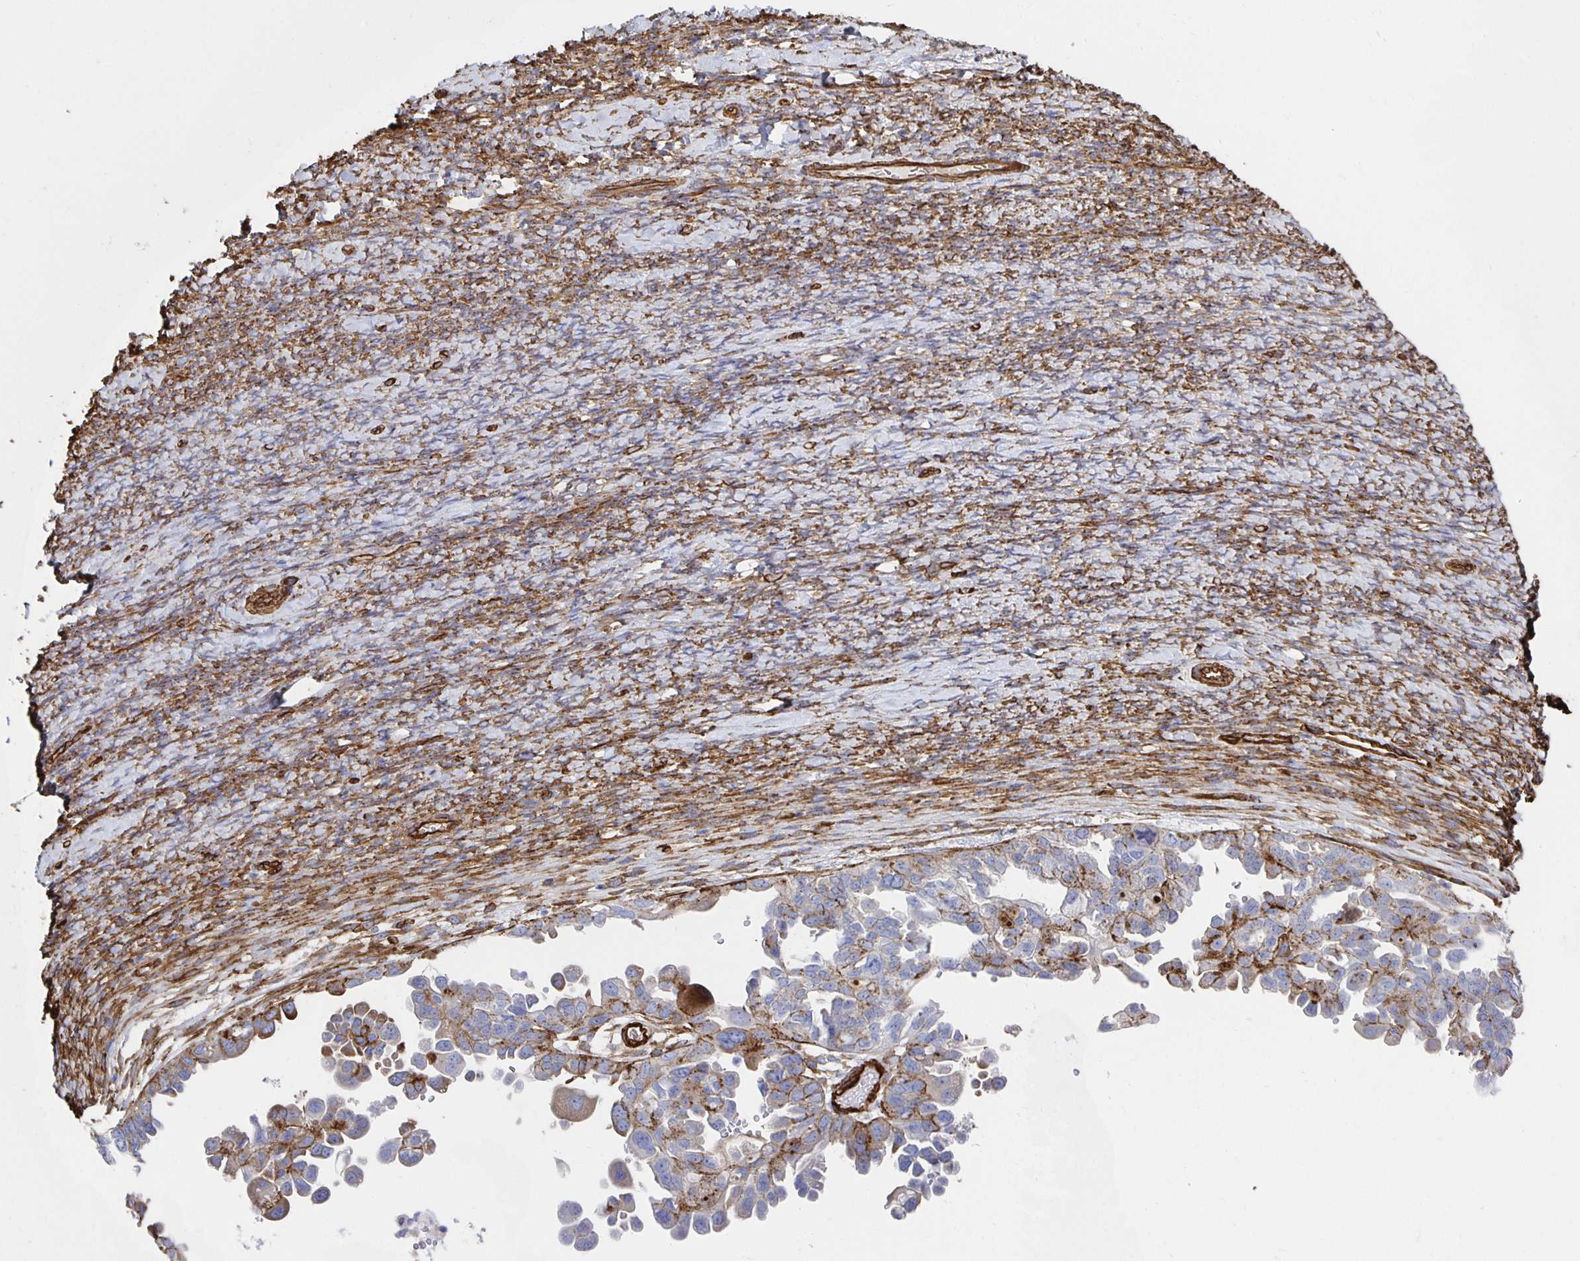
{"staining": {"intensity": "moderate", "quantity": "<25%", "location": "cytoplasmic/membranous"}, "tissue": "ovarian cancer", "cell_type": "Tumor cells", "image_type": "cancer", "snomed": [{"axis": "morphology", "description": "Cystadenocarcinoma, serous, NOS"}, {"axis": "topography", "description": "Ovary"}], "caption": "High-power microscopy captured an IHC photomicrograph of serous cystadenocarcinoma (ovarian), revealing moderate cytoplasmic/membranous expression in about <25% of tumor cells.", "gene": "VIPR2", "patient": {"sex": "female", "age": 53}}